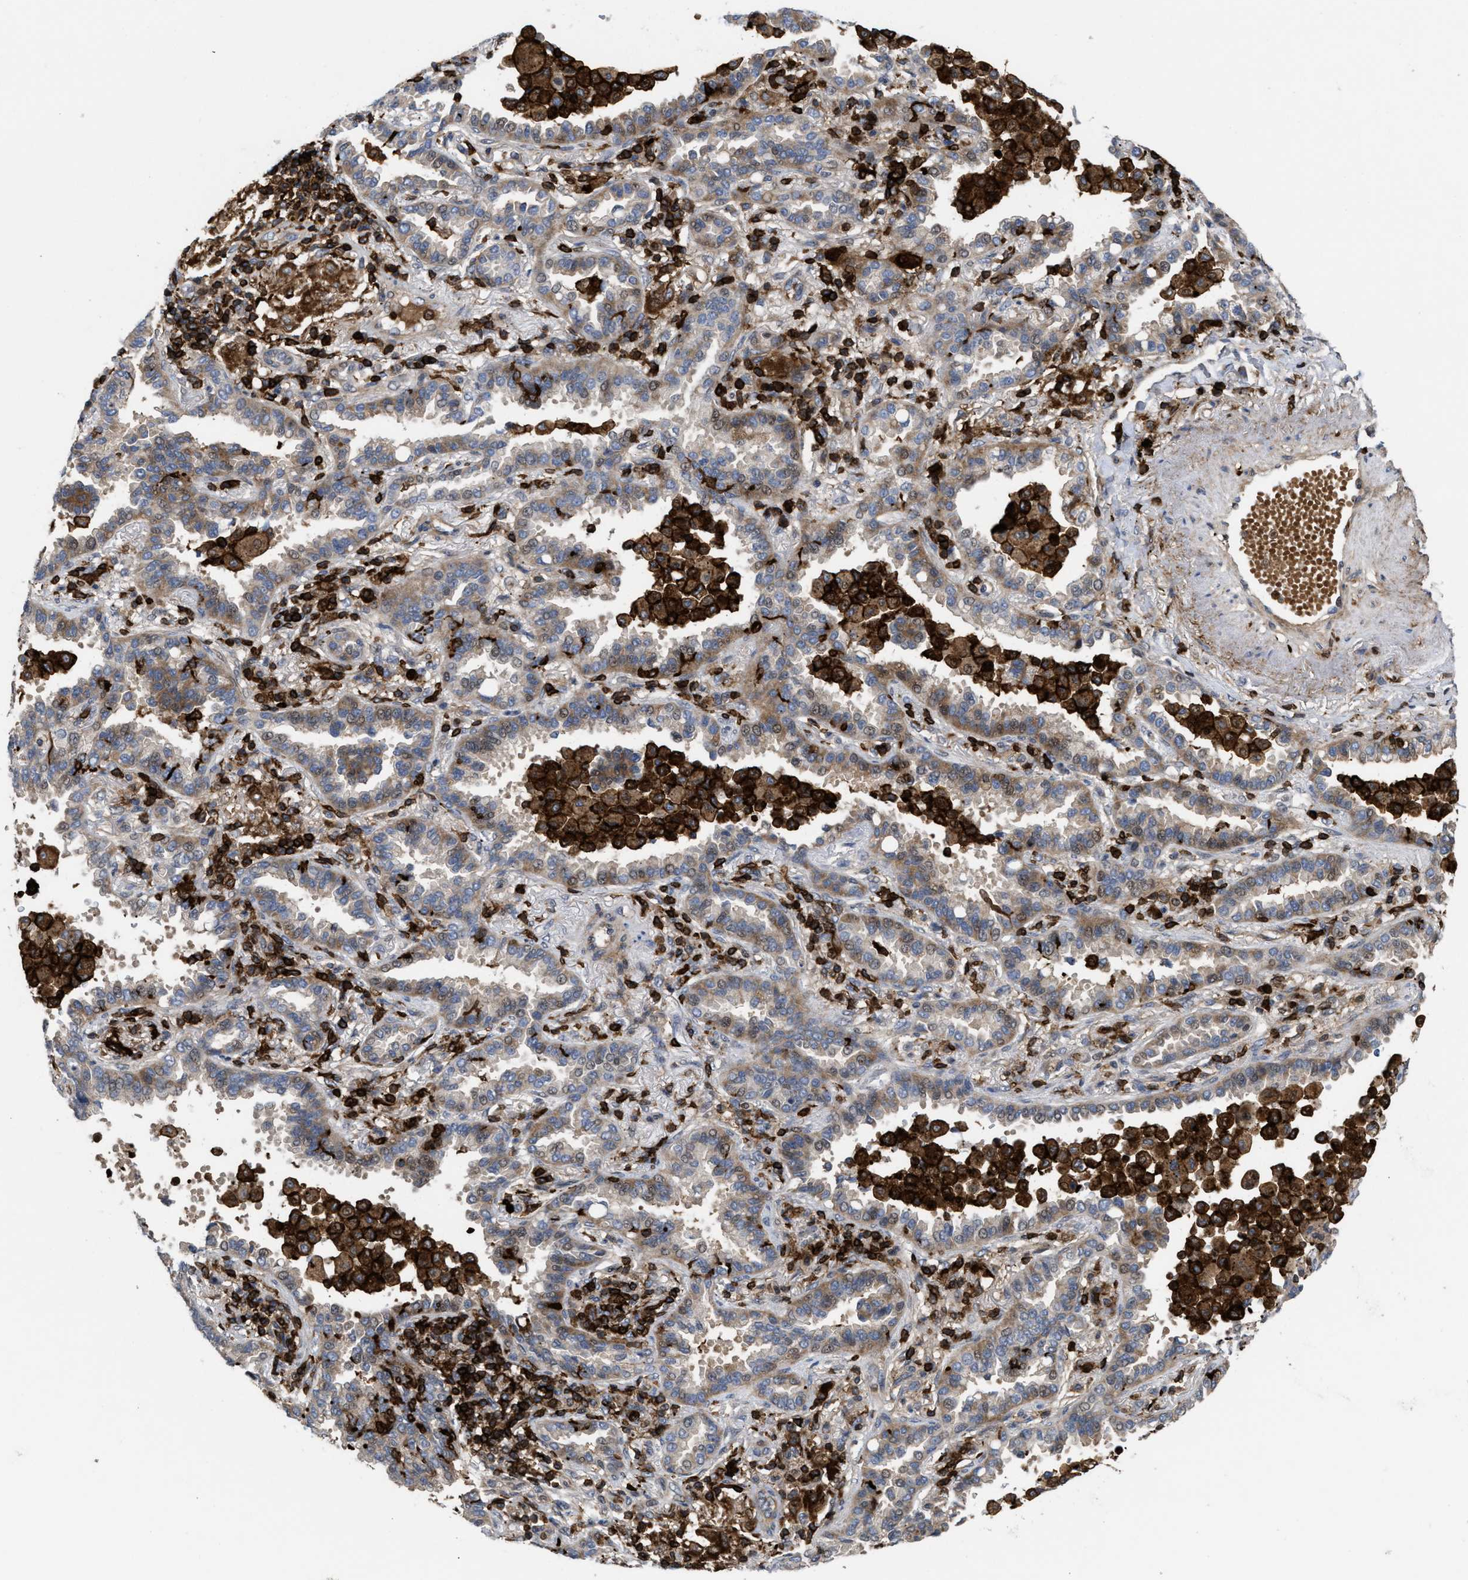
{"staining": {"intensity": "weak", "quantity": "25%-75%", "location": "cytoplasmic/membranous"}, "tissue": "lung cancer", "cell_type": "Tumor cells", "image_type": "cancer", "snomed": [{"axis": "morphology", "description": "Normal tissue, NOS"}, {"axis": "morphology", "description": "Adenocarcinoma, NOS"}, {"axis": "topography", "description": "Lung"}], "caption": "IHC (DAB) staining of human lung adenocarcinoma shows weak cytoplasmic/membranous protein staining in about 25%-75% of tumor cells.", "gene": "PTPRE", "patient": {"sex": "male", "age": 59}}